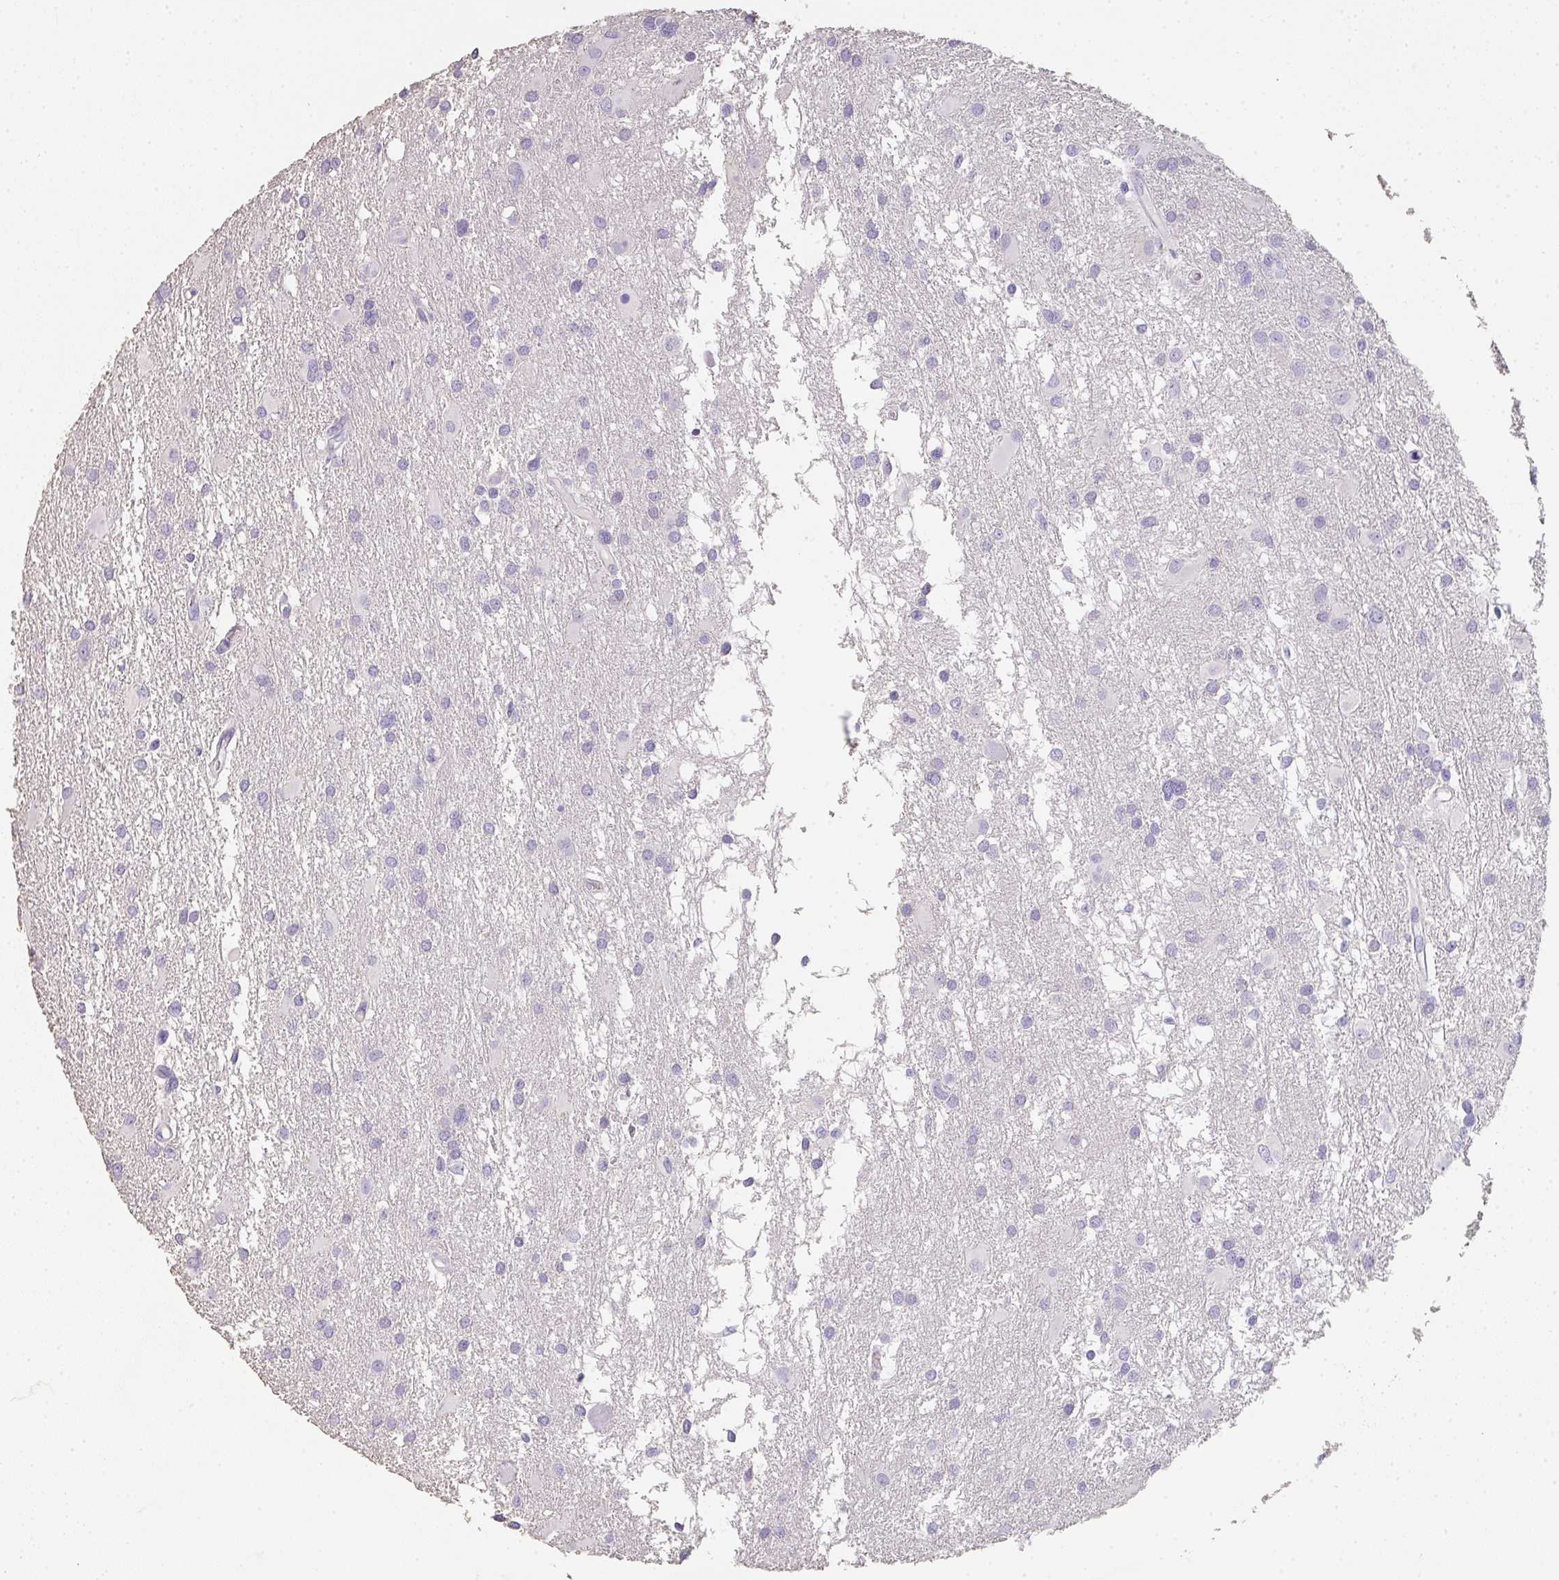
{"staining": {"intensity": "negative", "quantity": "none", "location": "none"}, "tissue": "glioma", "cell_type": "Tumor cells", "image_type": "cancer", "snomed": [{"axis": "morphology", "description": "Glioma, malignant, High grade"}, {"axis": "topography", "description": "Brain"}], "caption": "Immunohistochemistry photomicrograph of neoplastic tissue: human high-grade glioma (malignant) stained with DAB shows no significant protein expression in tumor cells.", "gene": "C1QTNF8", "patient": {"sex": "male", "age": 53}}